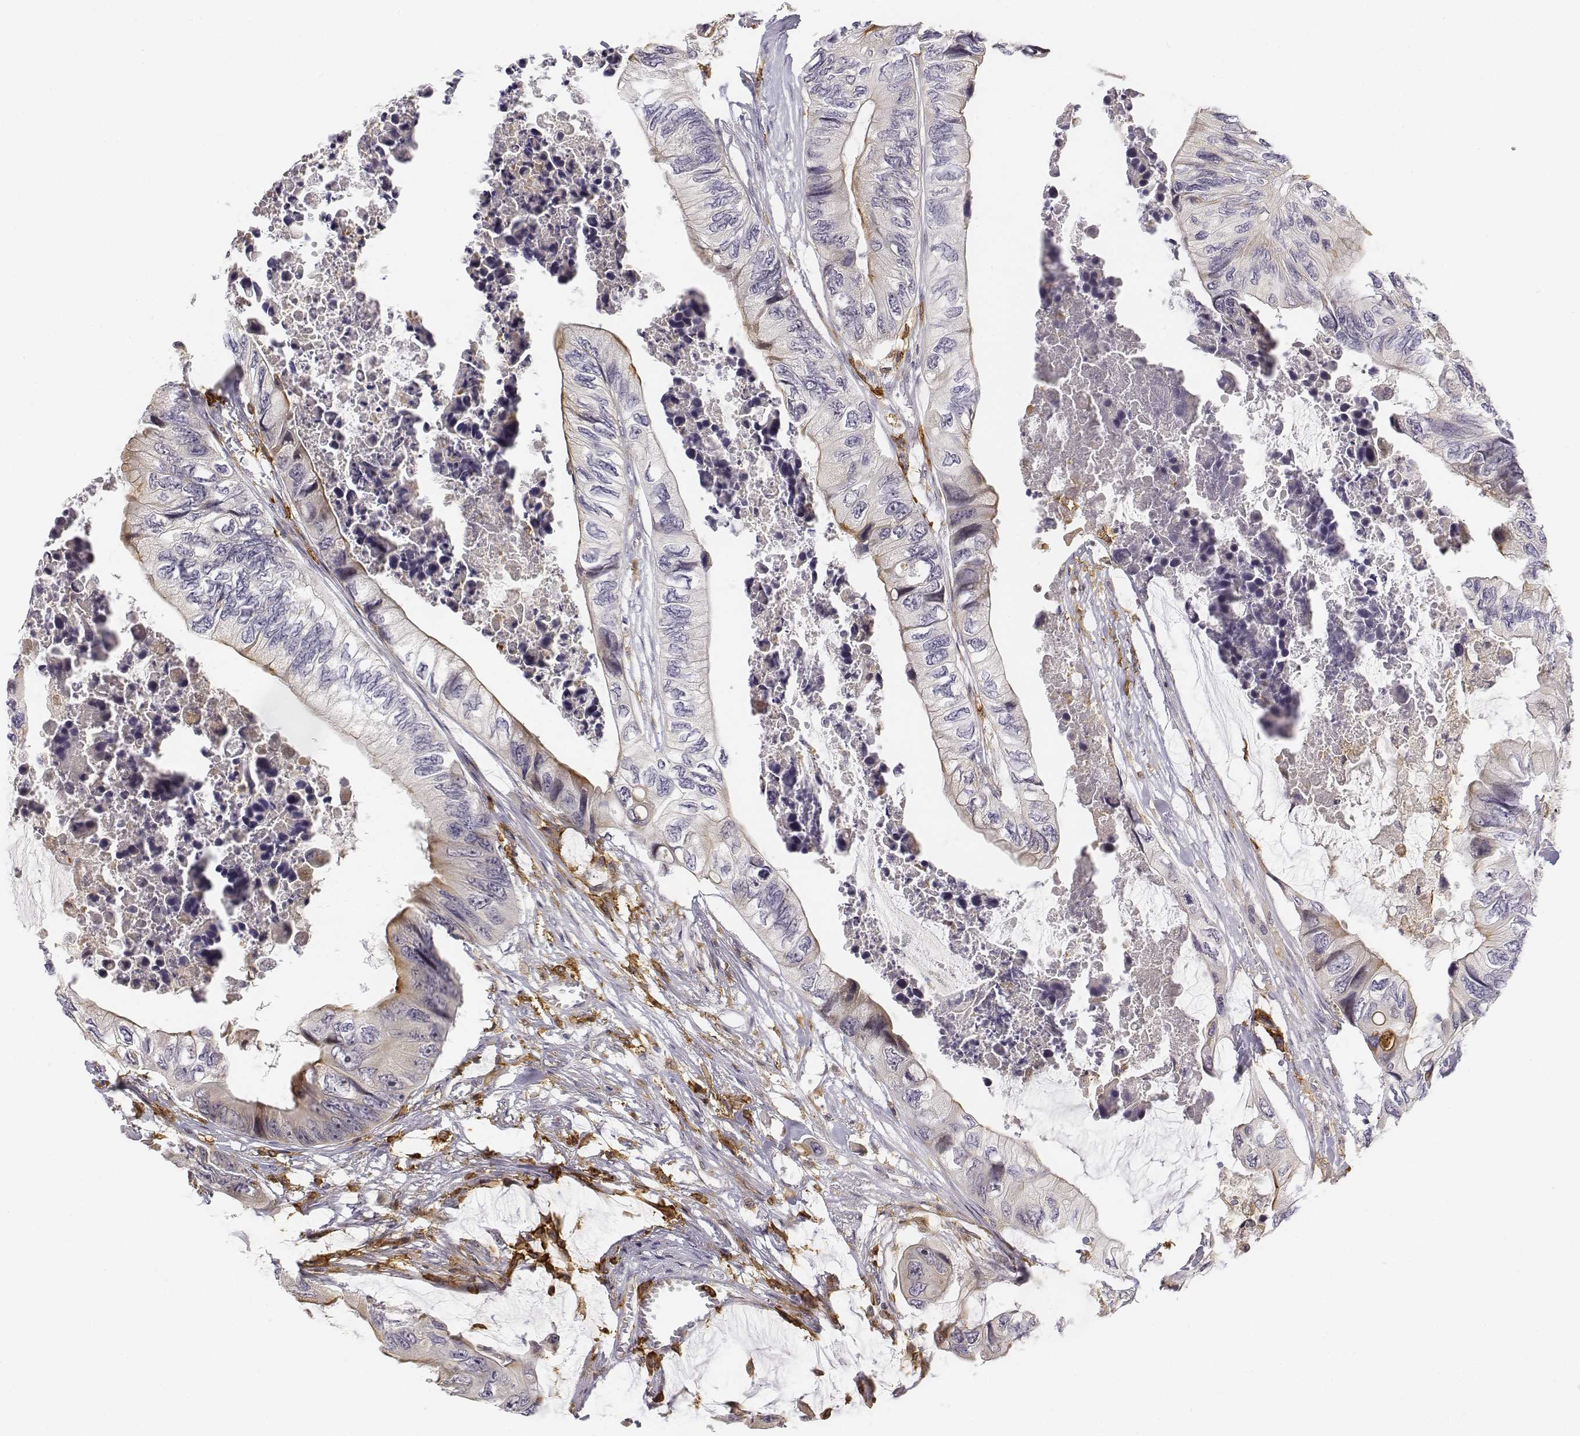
{"staining": {"intensity": "negative", "quantity": "none", "location": "none"}, "tissue": "colorectal cancer", "cell_type": "Tumor cells", "image_type": "cancer", "snomed": [{"axis": "morphology", "description": "Adenocarcinoma, NOS"}, {"axis": "topography", "description": "Rectum"}], "caption": "An immunohistochemistry photomicrograph of colorectal cancer (adenocarcinoma) is shown. There is no staining in tumor cells of colorectal cancer (adenocarcinoma).", "gene": "CD14", "patient": {"sex": "male", "age": 63}}